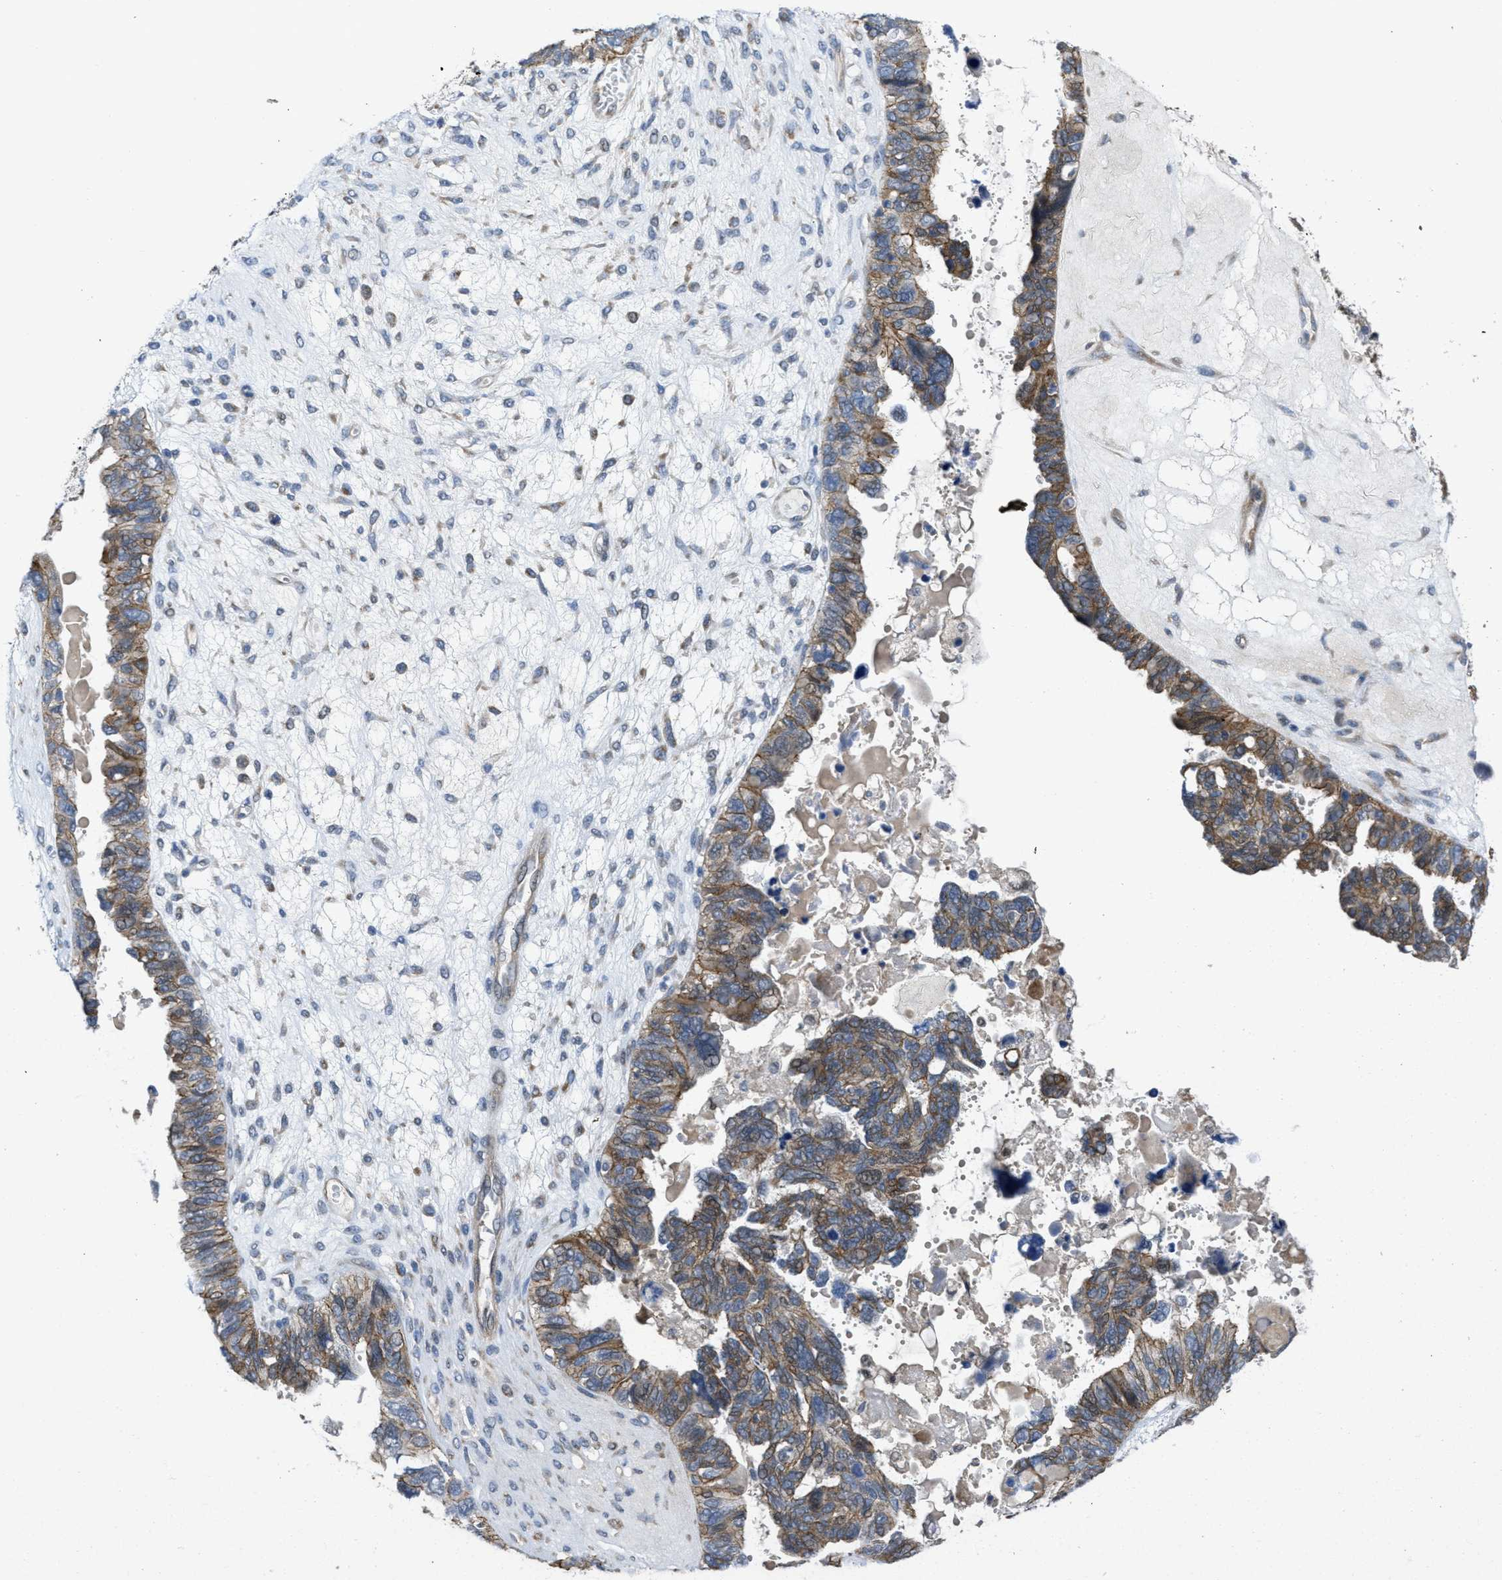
{"staining": {"intensity": "moderate", "quantity": ">75%", "location": "cytoplasmic/membranous"}, "tissue": "ovarian cancer", "cell_type": "Tumor cells", "image_type": "cancer", "snomed": [{"axis": "morphology", "description": "Cystadenocarcinoma, serous, NOS"}, {"axis": "topography", "description": "Ovary"}], "caption": "Protein expression by immunohistochemistry exhibits moderate cytoplasmic/membranous positivity in approximately >75% of tumor cells in ovarian cancer (serous cystadenocarcinoma).", "gene": "CDPF1", "patient": {"sex": "female", "age": 79}}